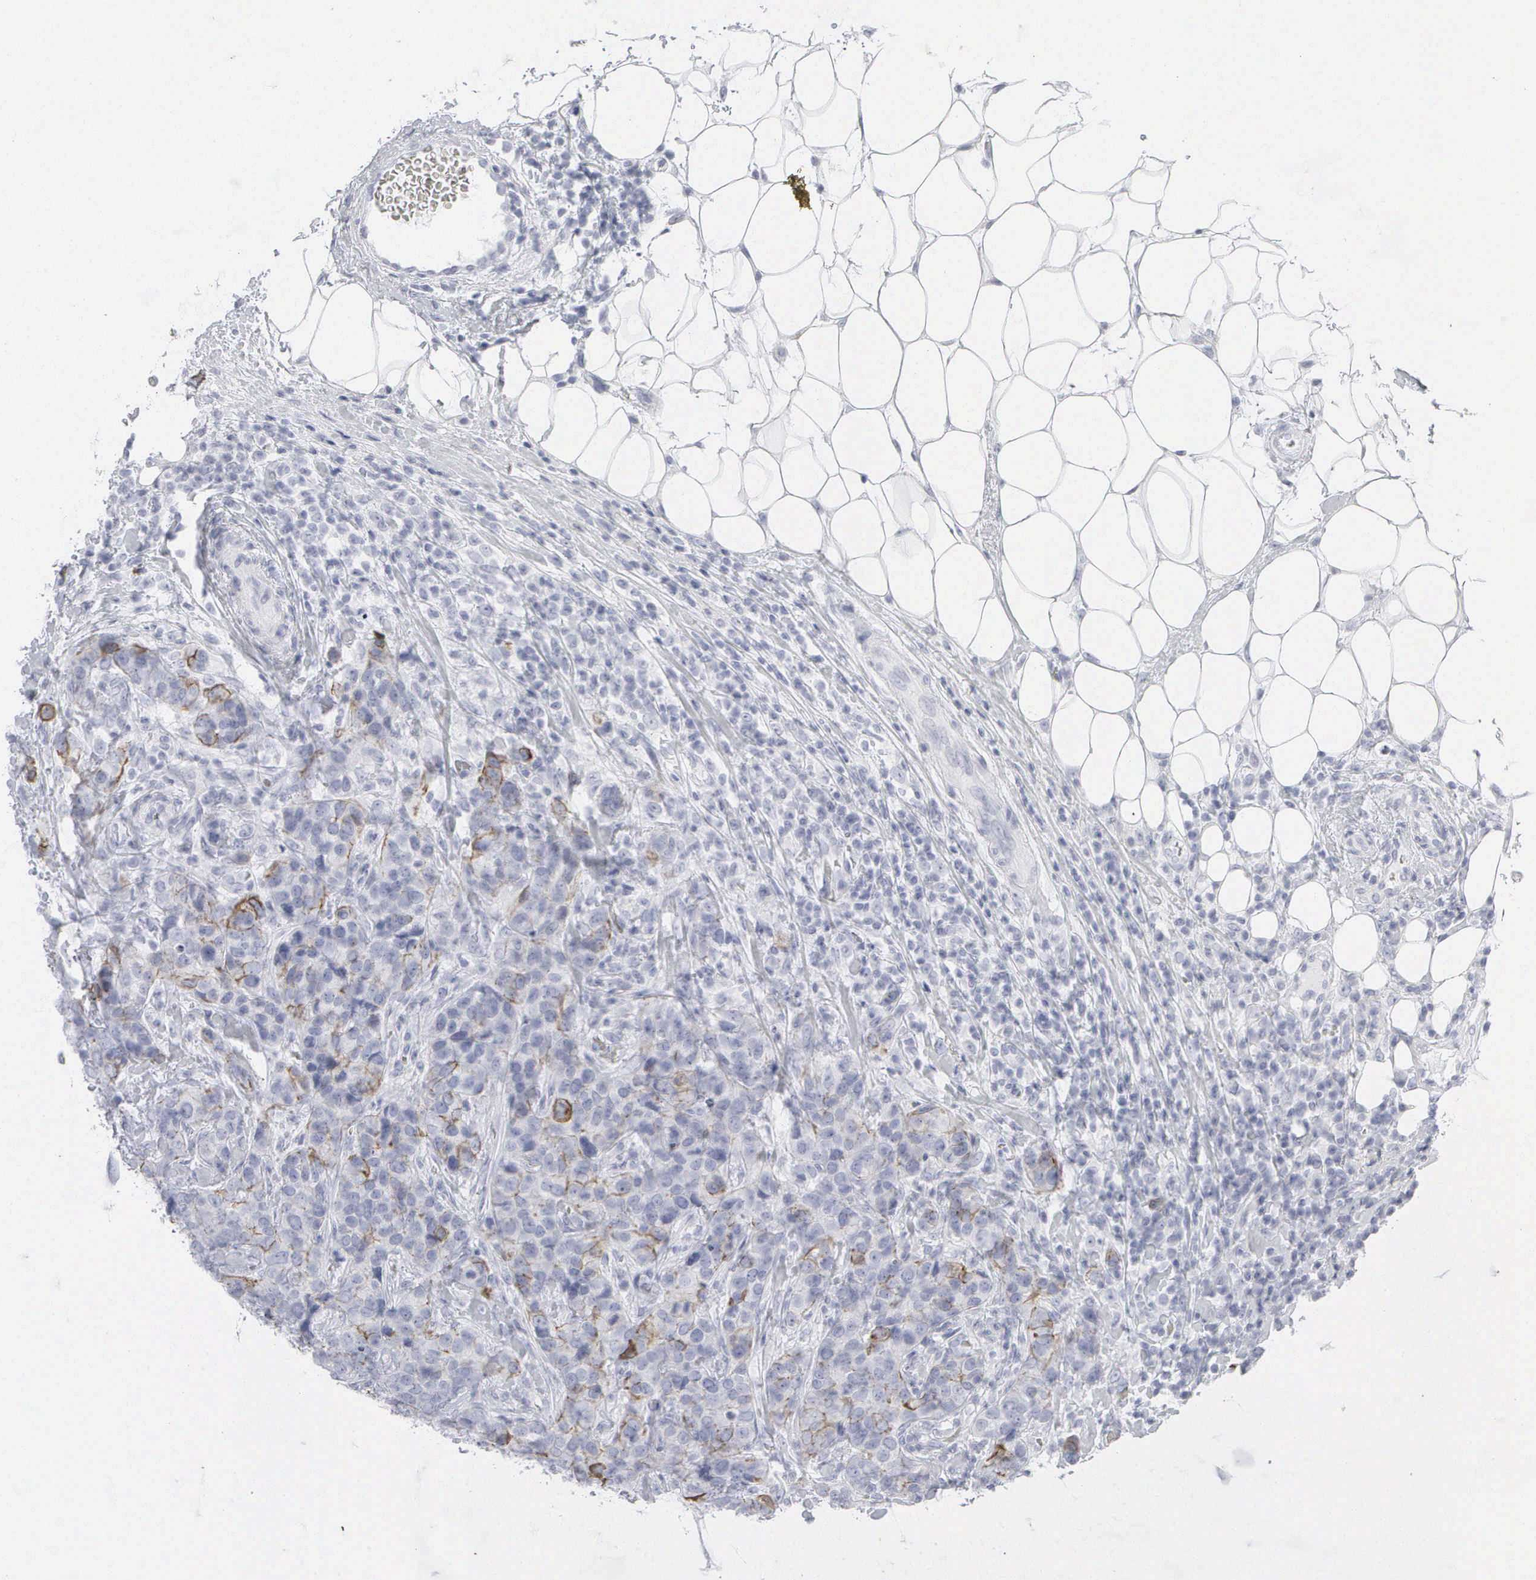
{"staining": {"intensity": "moderate", "quantity": "25%-75%", "location": "cytoplasmic/membranous"}, "tissue": "breast cancer", "cell_type": "Tumor cells", "image_type": "cancer", "snomed": [{"axis": "morphology", "description": "Duct carcinoma"}, {"axis": "topography", "description": "Breast"}], "caption": "IHC micrograph of neoplastic tissue: human intraductal carcinoma (breast) stained using immunohistochemistry (IHC) exhibits medium levels of moderate protein expression localized specifically in the cytoplasmic/membranous of tumor cells, appearing as a cytoplasmic/membranous brown color.", "gene": "KRT14", "patient": {"sex": "female", "age": 91}}